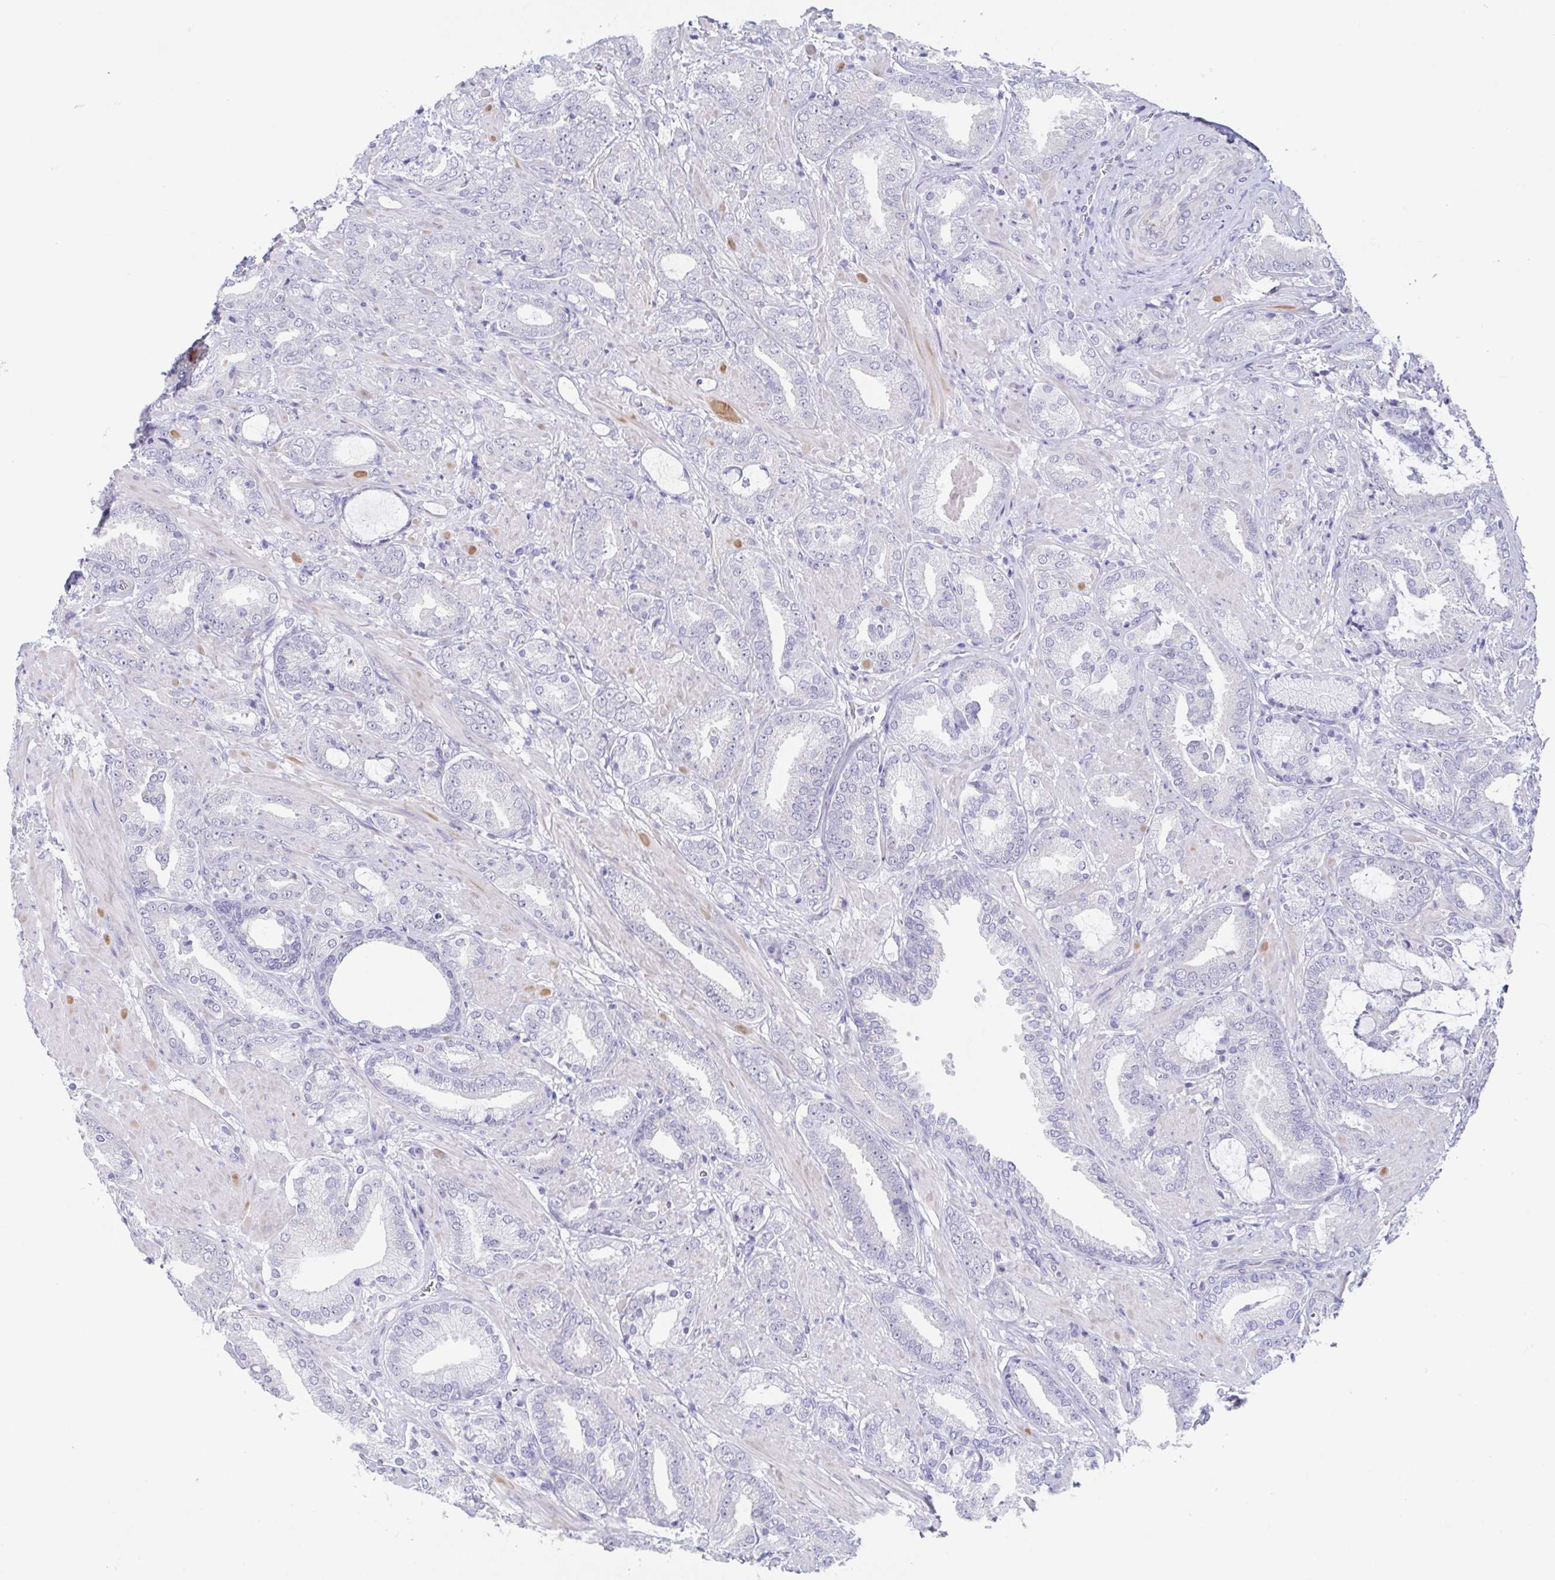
{"staining": {"intensity": "negative", "quantity": "none", "location": "none"}, "tissue": "prostate cancer", "cell_type": "Tumor cells", "image_type": "cancer", "snomed": [{"axis": "morphology", "description": "Adenocarcinoma, High grade"}, {"axis": "topography", "description": "Prostate"}], "caption": "This image is of prostate cancer stained with IHC to label a protein in brown with the nuclei are counter-stained blue. There is no positivity in tumor cells.", "gene": "TEX12", "patient": {"sex": "male", "age": 56}}